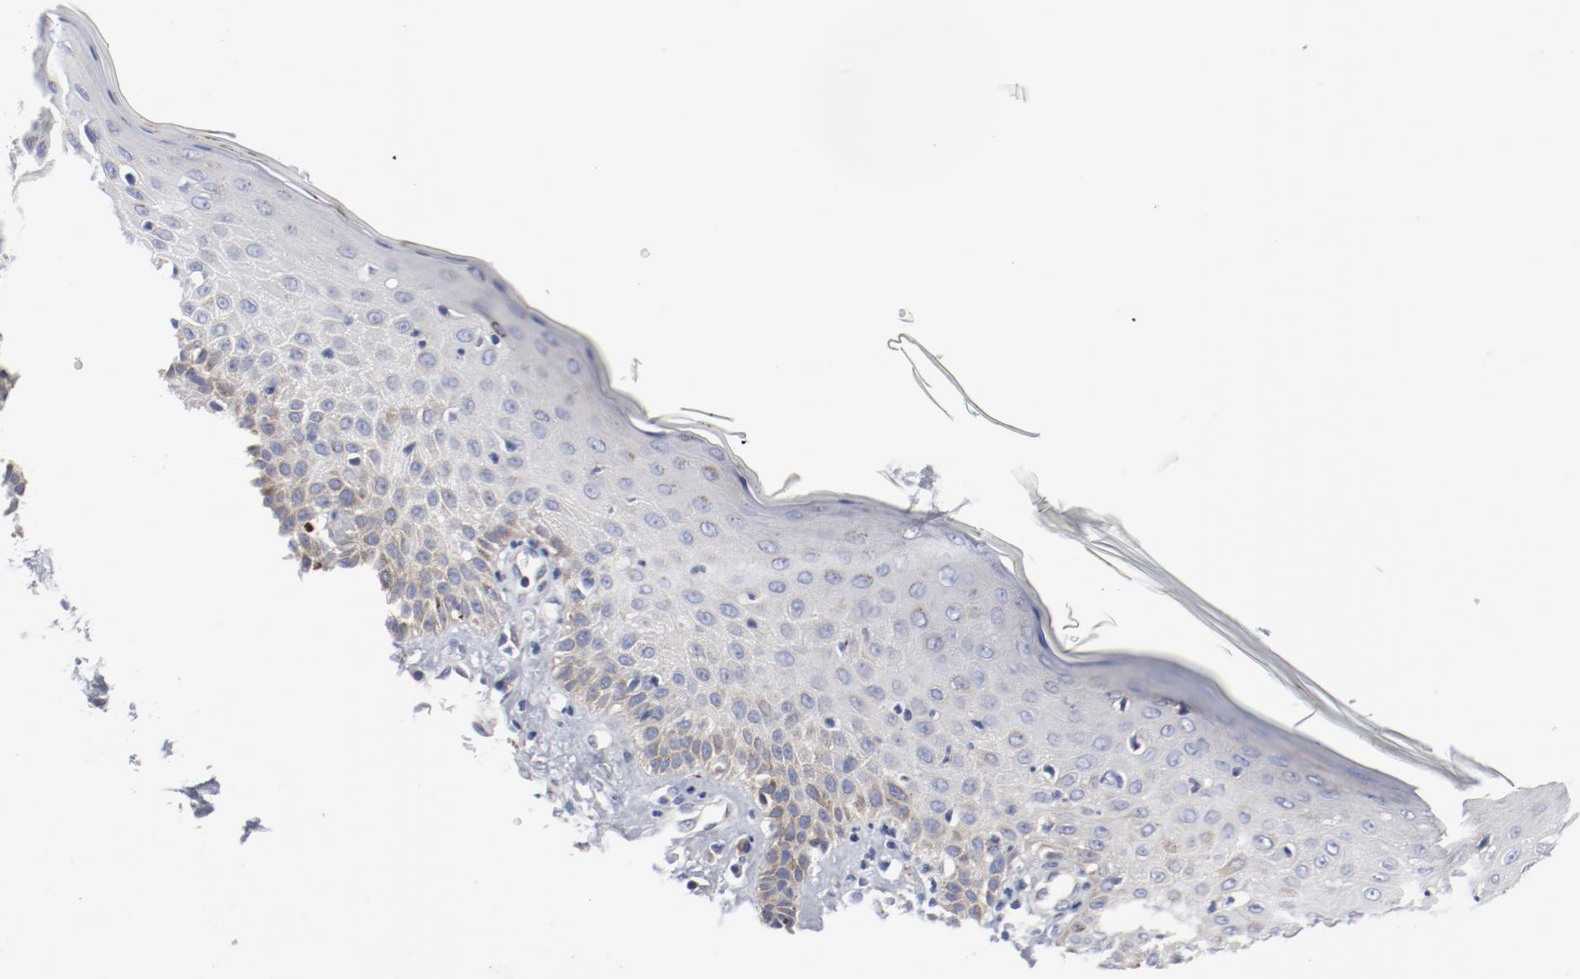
{"staining": {"intensity": "weak", "quantity": "<25%", "location": "cytoplasmic/membranous"}, "tissue": "skin cancer", "cell_type": "Tumor cells", "image_type": "cancer", "snomed": [{"axis": "morphology", "description": "Squamous cell carcinoma, NOS"}, {"axis": "topography", "description": "Skin"}], "caption": "The histopathology image reveals no staining of tumor cells in squamous cell carcinoma (skin). The staining was performed using DAB to visualize the protein expression in brown, while the nuclei were stained in blue with hematoxylin (Magnification: 20x).", "gene": "BAD", "patient": {"sex": "female", "age": 59}}